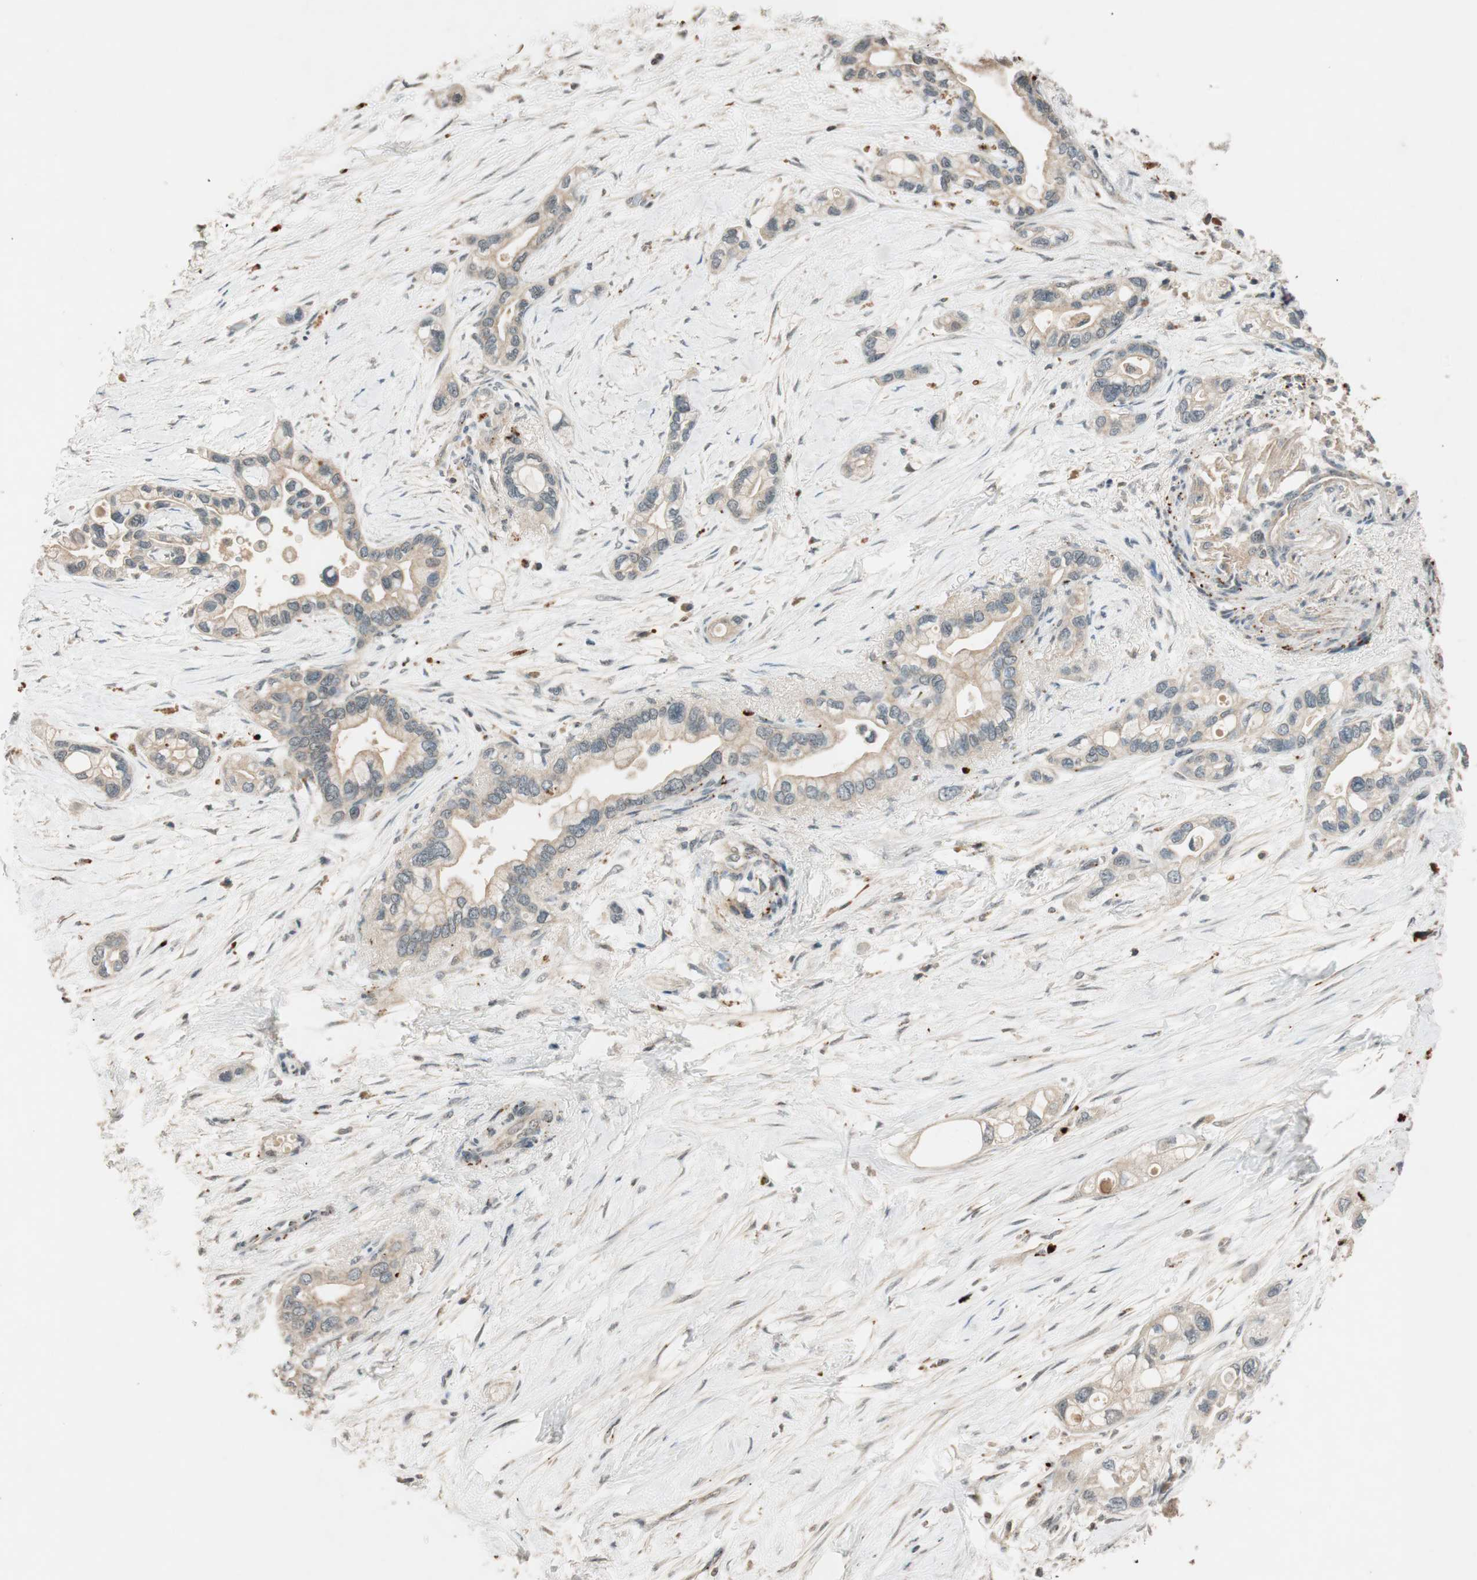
{"staining": {"intensity": "weak", "quantity": ">75%", "location": "cytoplasmic/membranous"}, "tissue": "pancreatic cancer", "cell_type": "Tumor cells", "image_type": "cancer", "snomed": [{"axis": "morphology", "description": "Adenocarcinoma, NOS"}, {"axis": "topography", "description": "Pancreas"}], "caption": "Immunohistochemical staining of human pancreatic cancer demonstrates low levels of weak cytoplasmic/membranous protein positivity in approximately >75% of tumor cells.", "gene": "GLB1", "patient": {"sex": "female", "age": 77}}